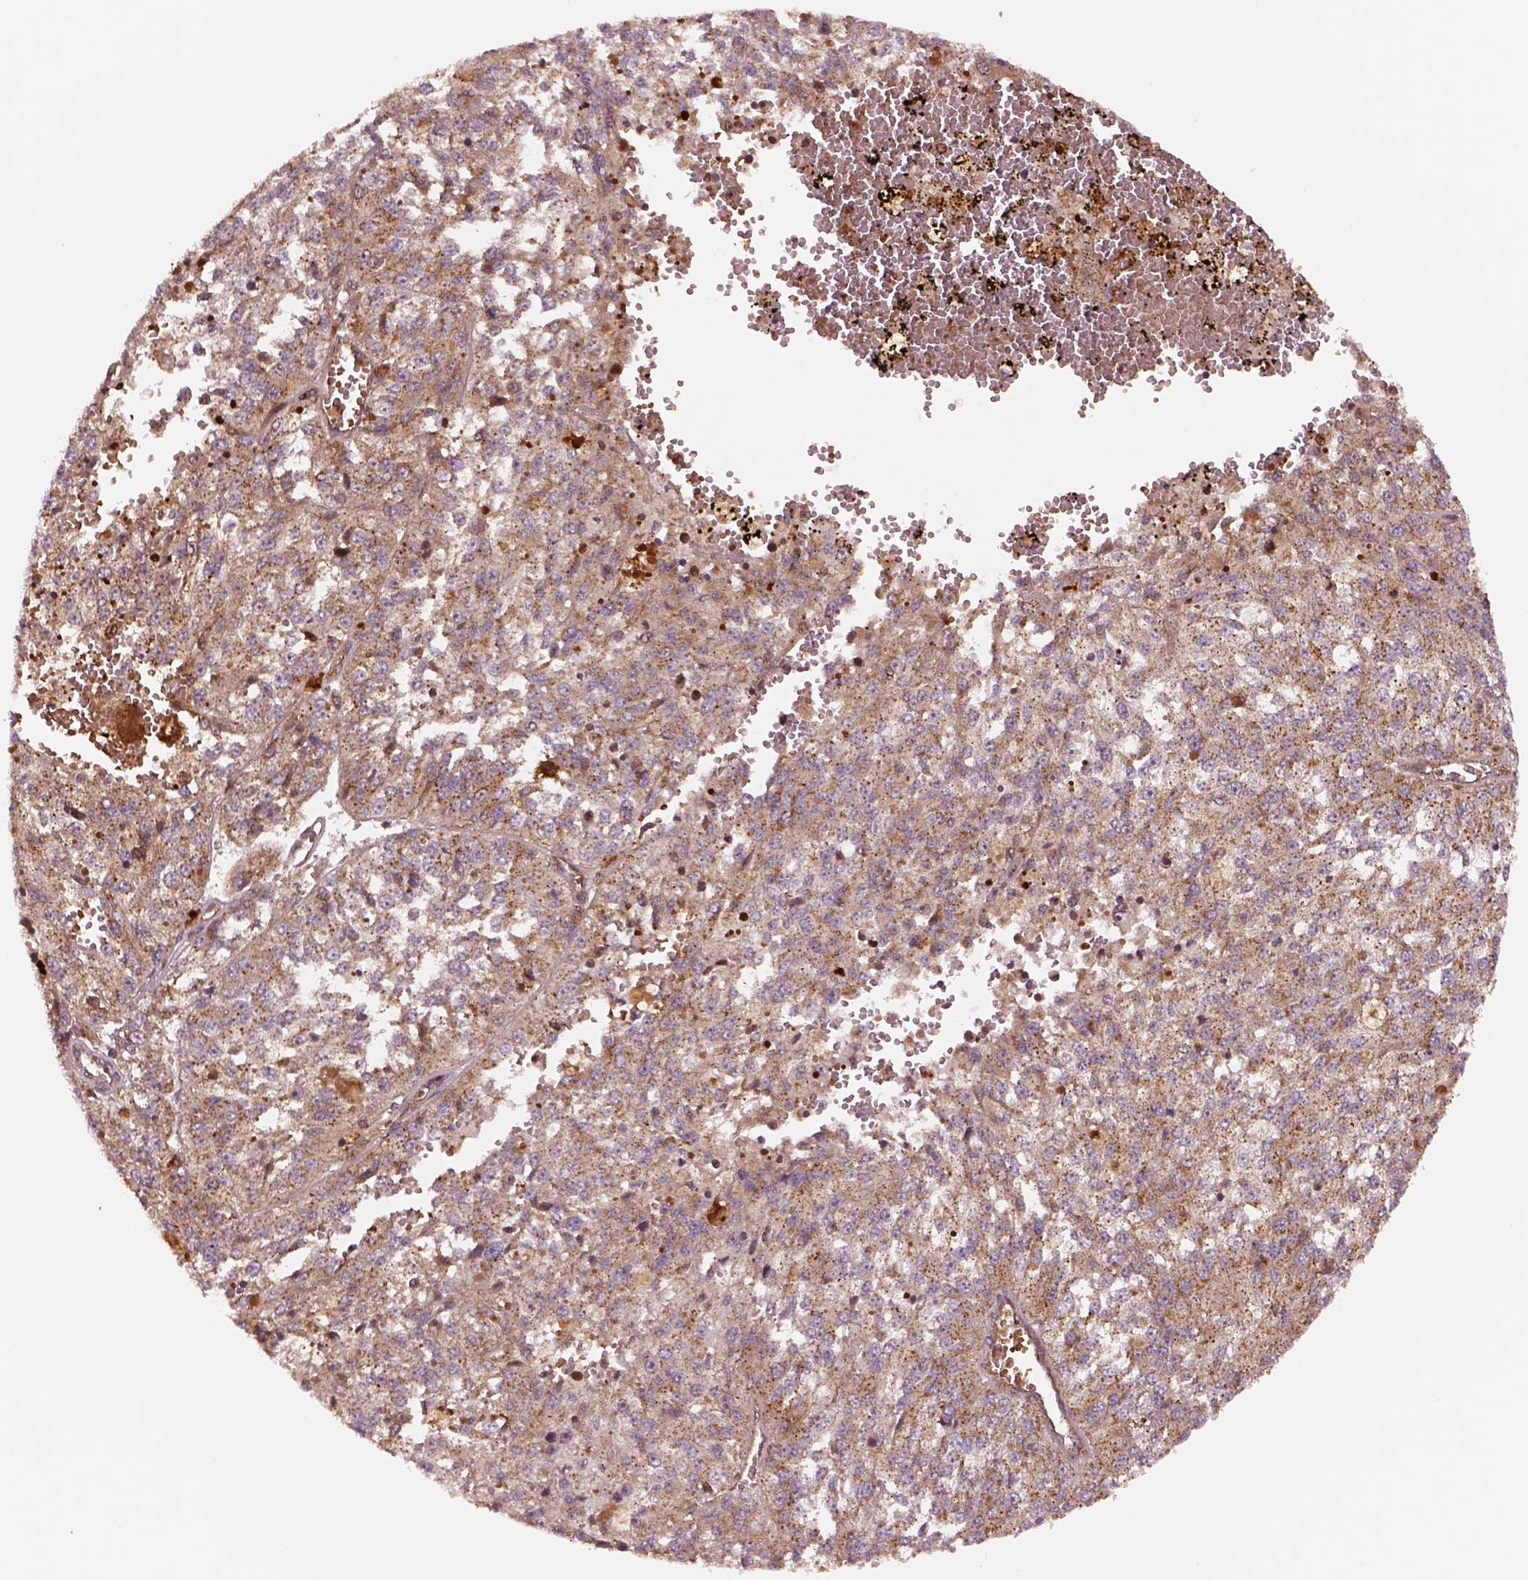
{"staining": {"intensity": "moderate", "quantity": "<25%", "location": "cytoplasmic/membranous"}, "tissue": "melanoma", "cell_type": "Tumor cells", "image_type": "cancer", "snomed": [{"axis": "morphology", "description": "Malignant melanoma, Metastatic site"}, {"axis": "topography", "description": "Lymph node"}], "caption": "Immunohistochemistry of human melanoma displays low levels of moderate cytoplasmic/membranous positivity in approximately <25% of tumor cells. The staining is performed using DAB (3,3'-diaminobenzidine) brown chromogen to label protein expression. The nuclei are counter-stained blue using hematoxylin.", "gene": "WASHC2A", "patient": {"sex": "female", "age": 64}}